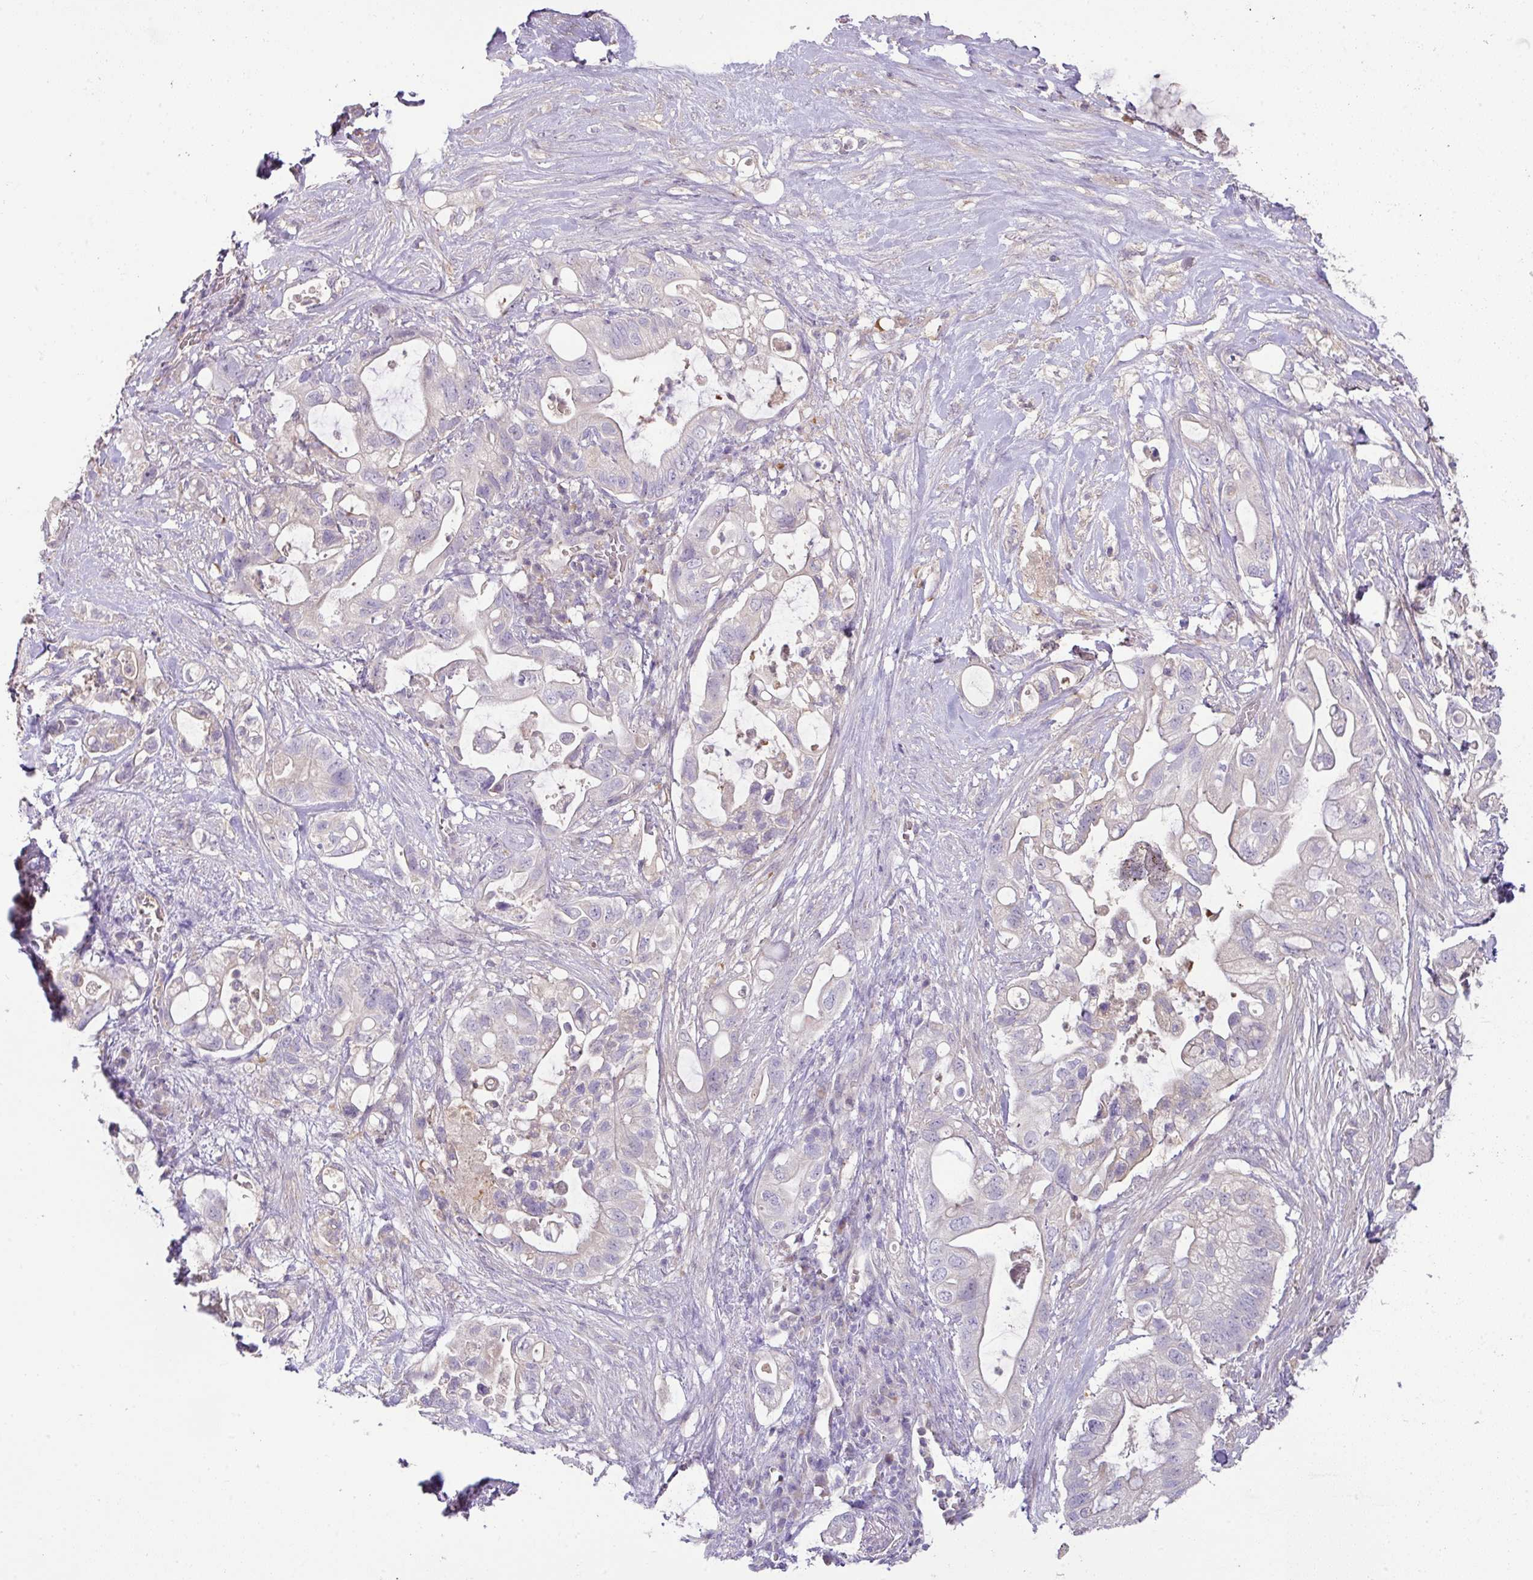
{"staining": {"intensity": "negative", "quantity": "none", "location": "none"}, "tissue": "pancreatic cancer", "cell_type": "Tumor cells", "image_type": "cancer", "snomed": [{"axis": "morphology", "description": "Adenocarcinoma, NOS"}, {"axis": "topography", "description": "Pancreas"}], "caption": "Immunohistochemical staining of human pancreatic cancer demonstrates no significant expression in tumor cells.", "gene": "HOXC13", "patient": {"sex": "female", "age": 72}}